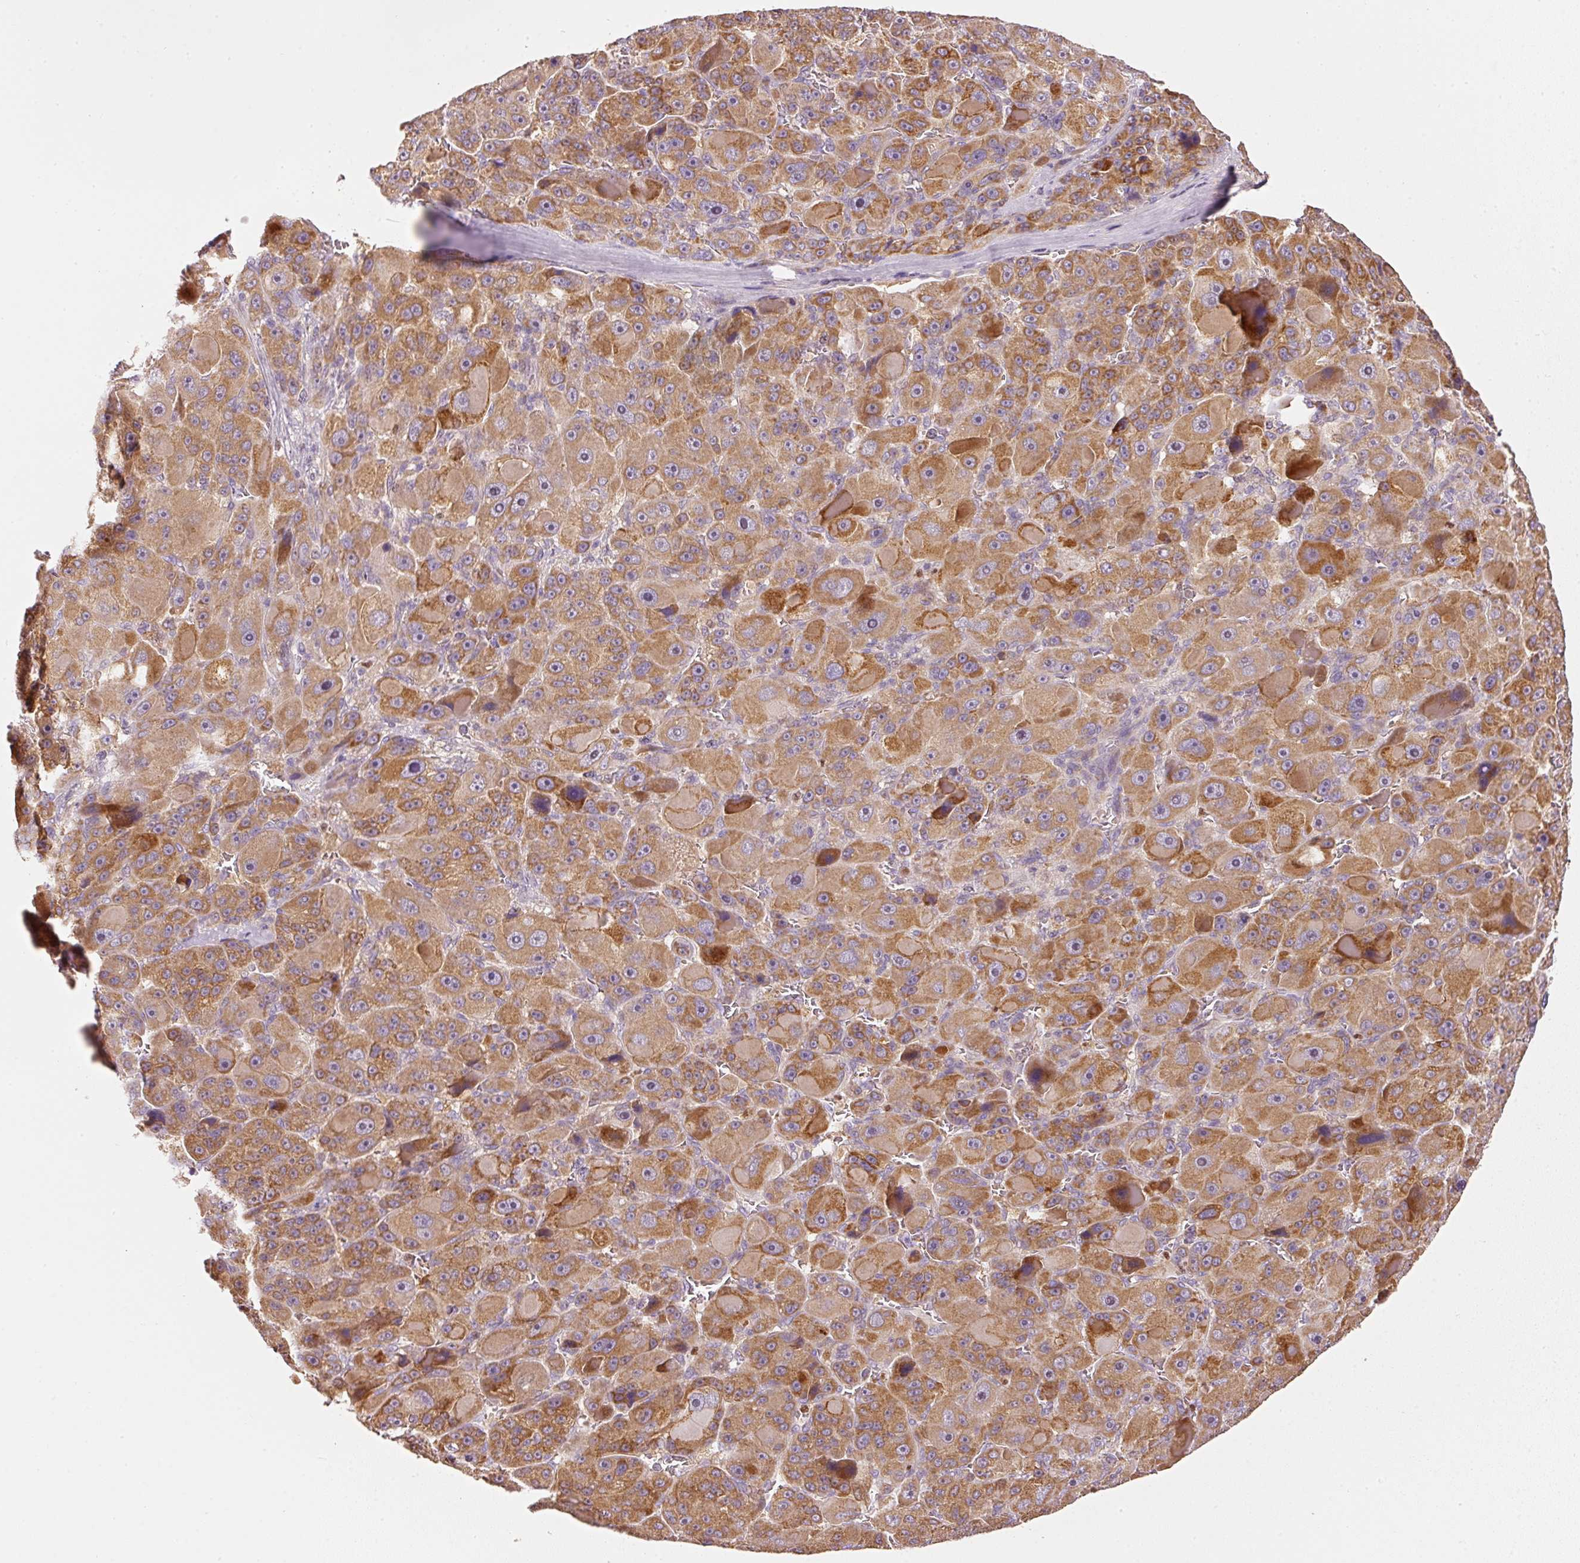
{"staining": {"intensity": "moderate", "quantity": ">75%", "location": "cytoplasmic/membranous"}, "tissue": "liver cancer", "cell_type": "Tumor cells", "image_type": "cancer", "snomed": [{"axis": "morphology", "description": "Carcinoma, Hepatocellular, NOS"}, {"axis": "topography", "description": "Liver"}], "caption": "The micrograph shows a brown stain indicating the presence of a protein in the cytoplasmic/membranous of tumor cells in liver cancer (hepatocellular carcinoma).", "gene": "MTHFD1L", "patient": {"sex": "male", "age": 76}}